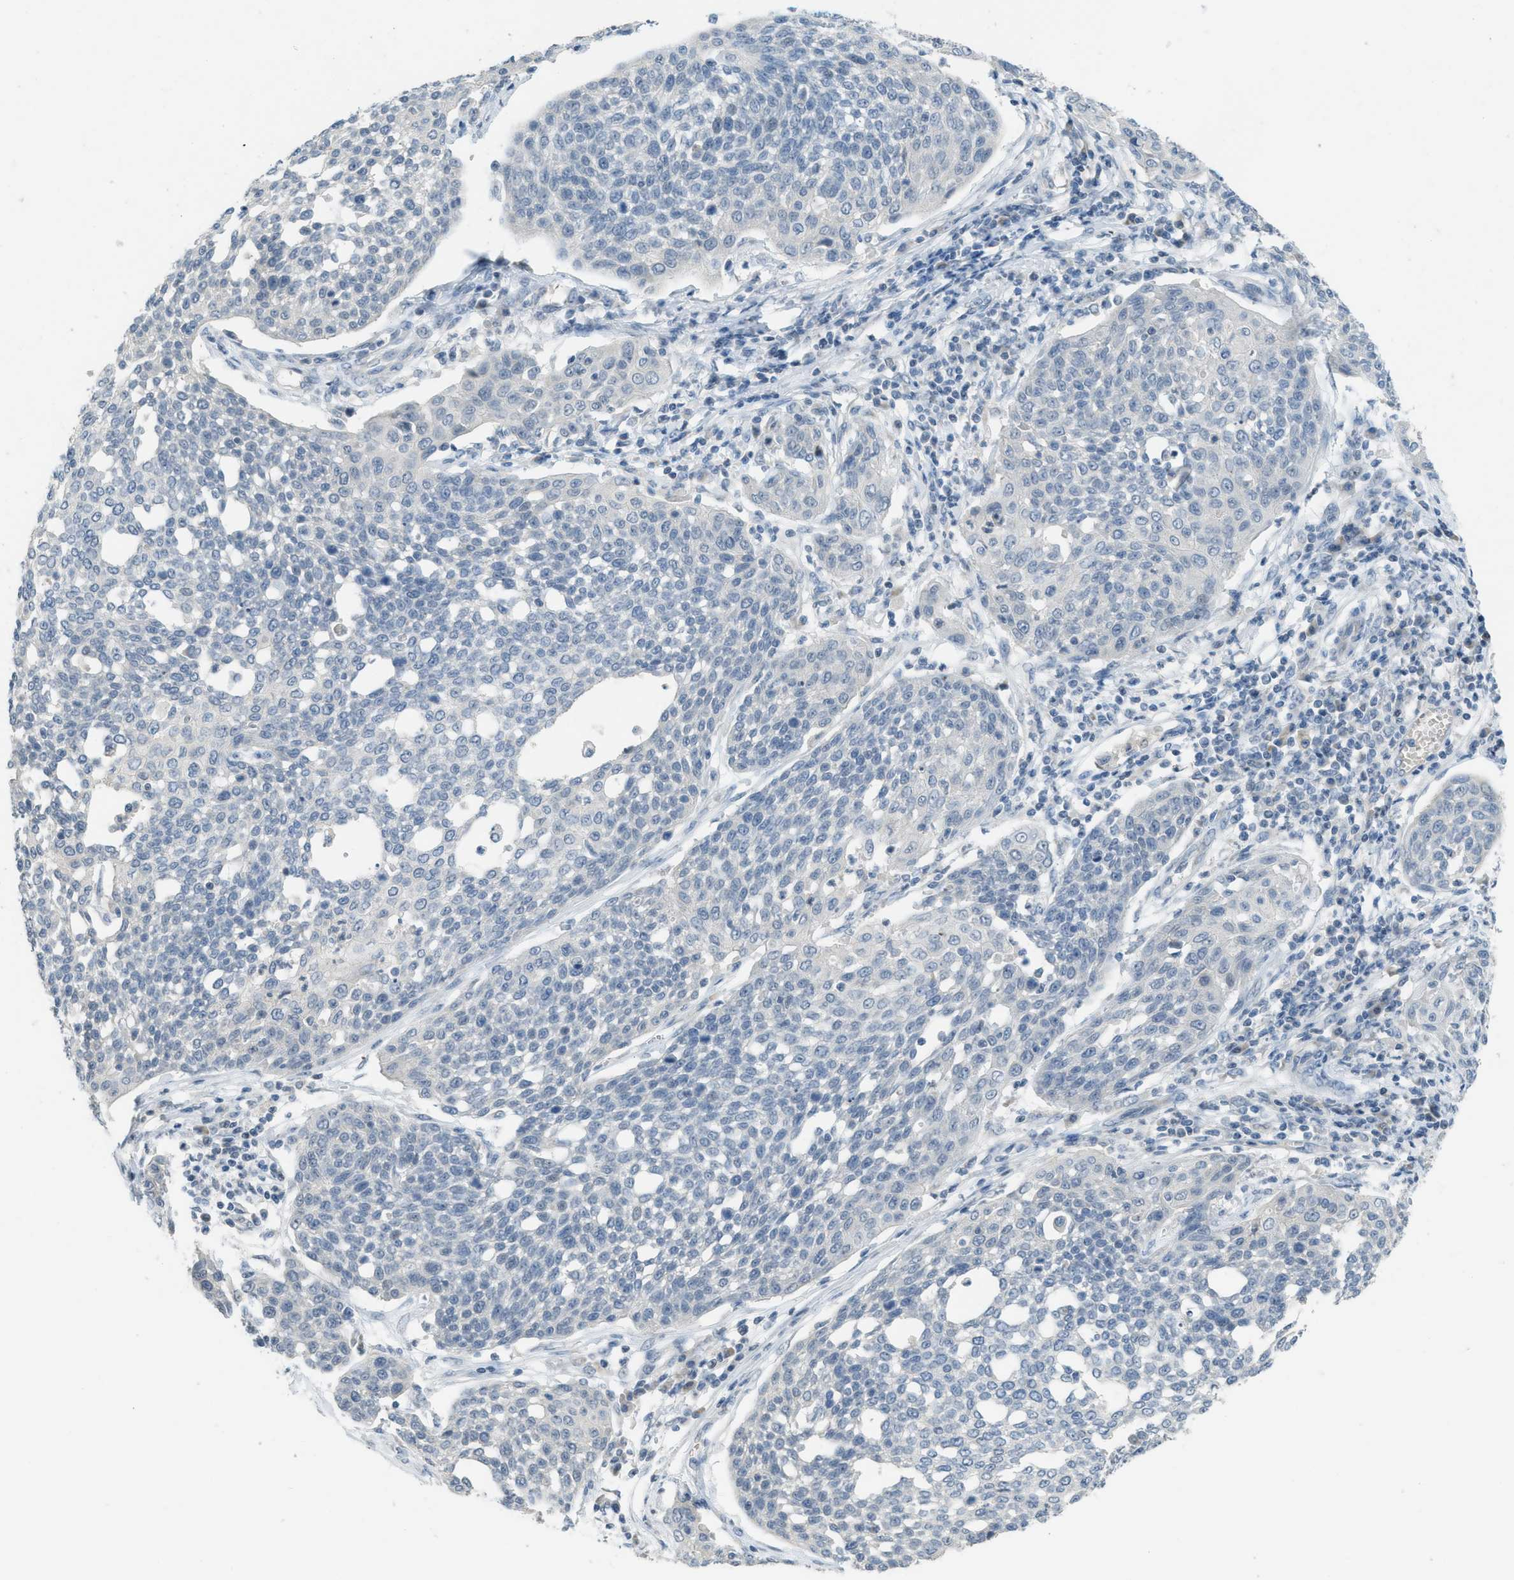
{"staining": {"intensity": "negative", "quantity": "none", "location": "none"}, "tissue": "cervical cancer", "cell_type": "Tumor cells", "image_type": "cancer", "snomed": [{"axis": "morphology", "description": "Squamous cell carcinoma, NOS"}, {"axis": "topography", "description": "Cervix"}], "caption": "This is an immunohistochemistry (IHC) photomicrograph of human cervical squamous cell carcinoma. There is no expression in tumor cells.", "gene": "TXNDC2", "patient": {"sex": "female", "age": 34}}